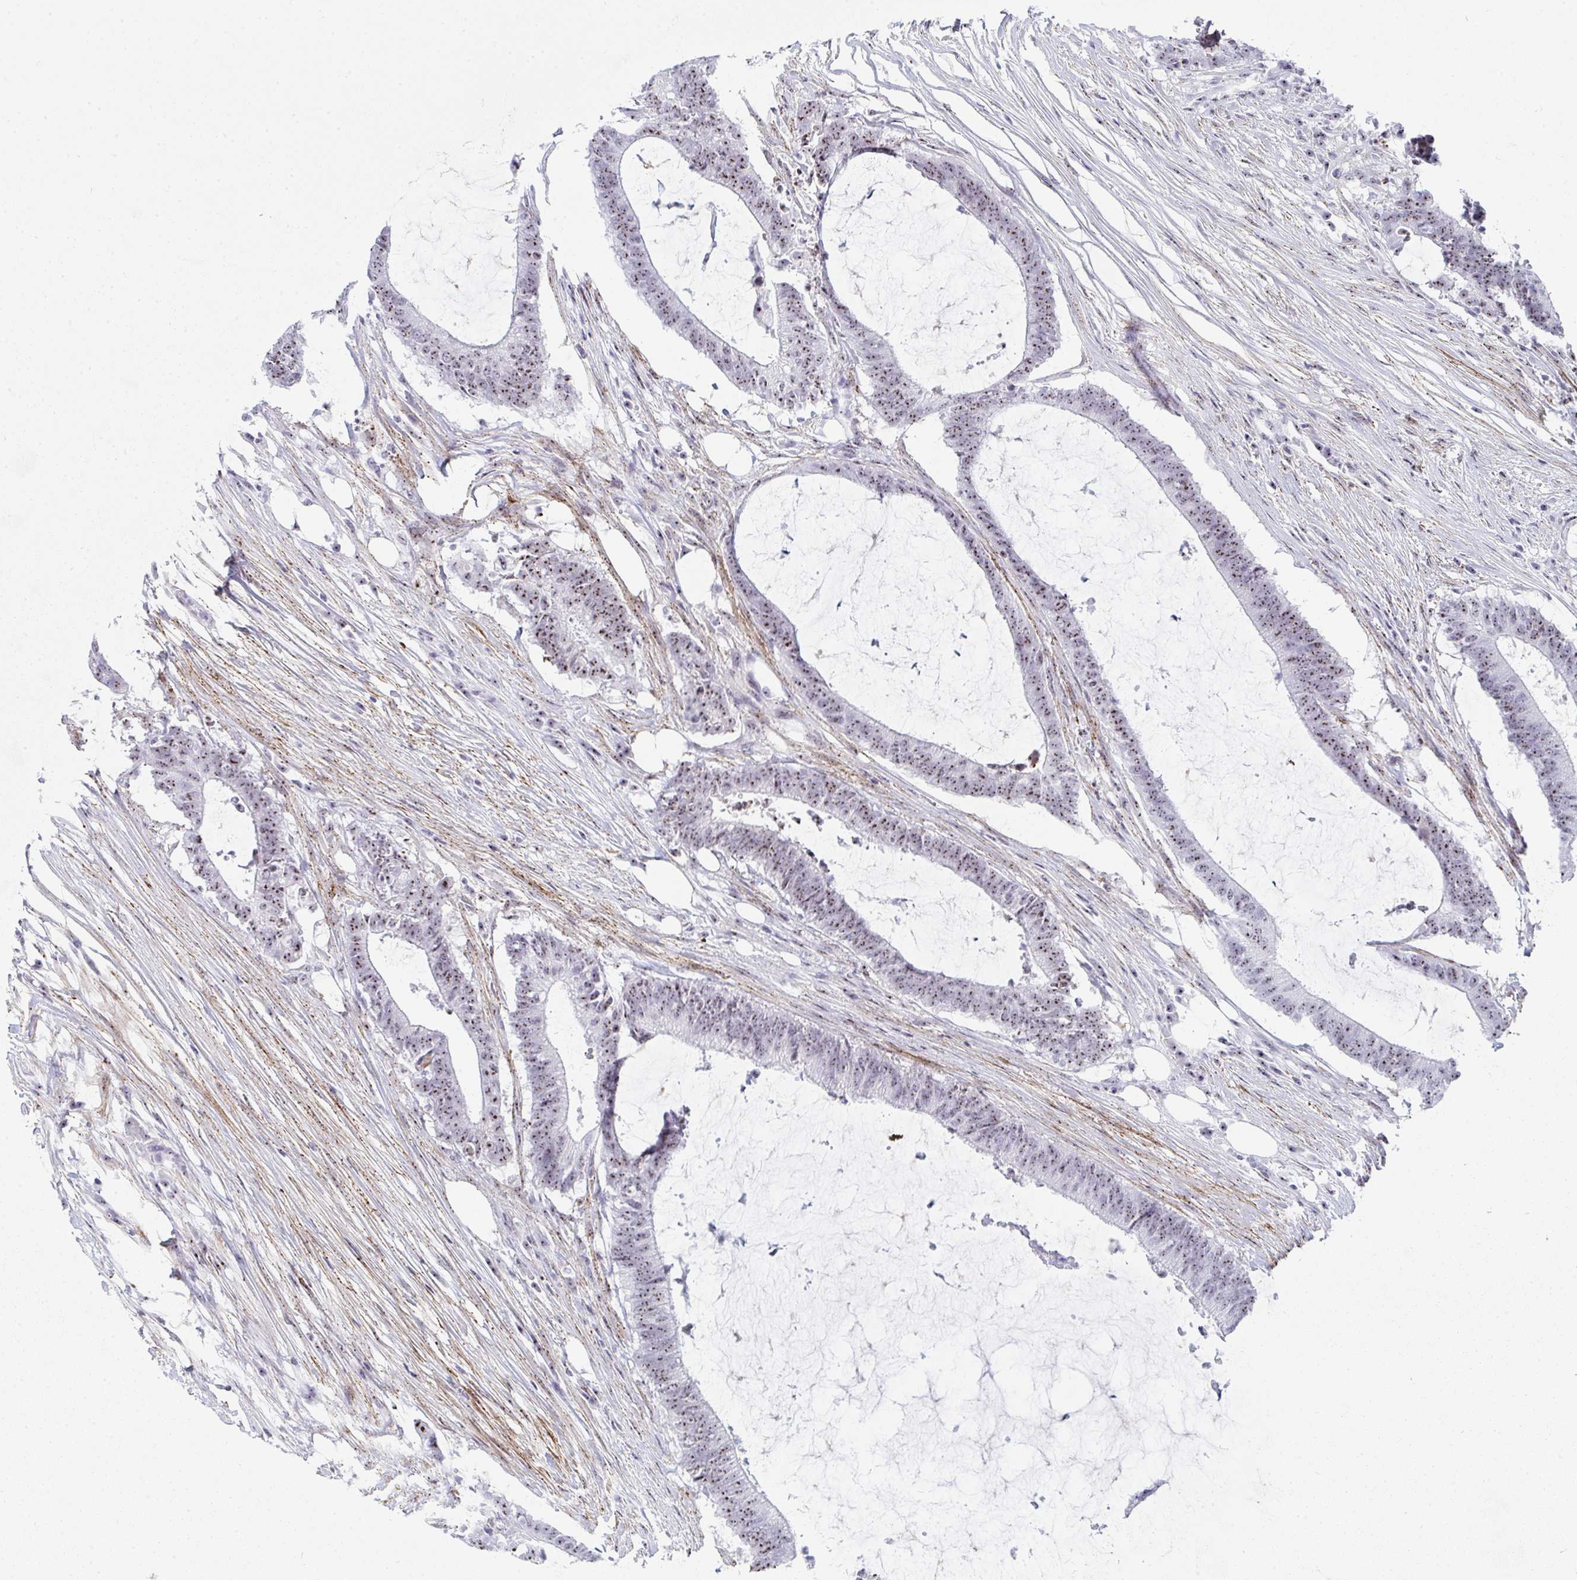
{"staining": {"intensity": "moderate", "quantity": ">75%", "location": "nuclear"}, "tissue": "colorectal cancer", "cell_type": "Tumor cells", "image_type": "cancer", "snomed": [{"axis": "morphology", "description": "Adenocarcinoma, NOS"}, {"axis": "topography", "description": "Colon"}], "caption": "This is a histology image of immunohistochemistry staining of colorectal cancer, which shows moderate expression in the nuclear of tumor cells.", "gene": "NOP10", "patient": {"sex": "female", "age": 43}}